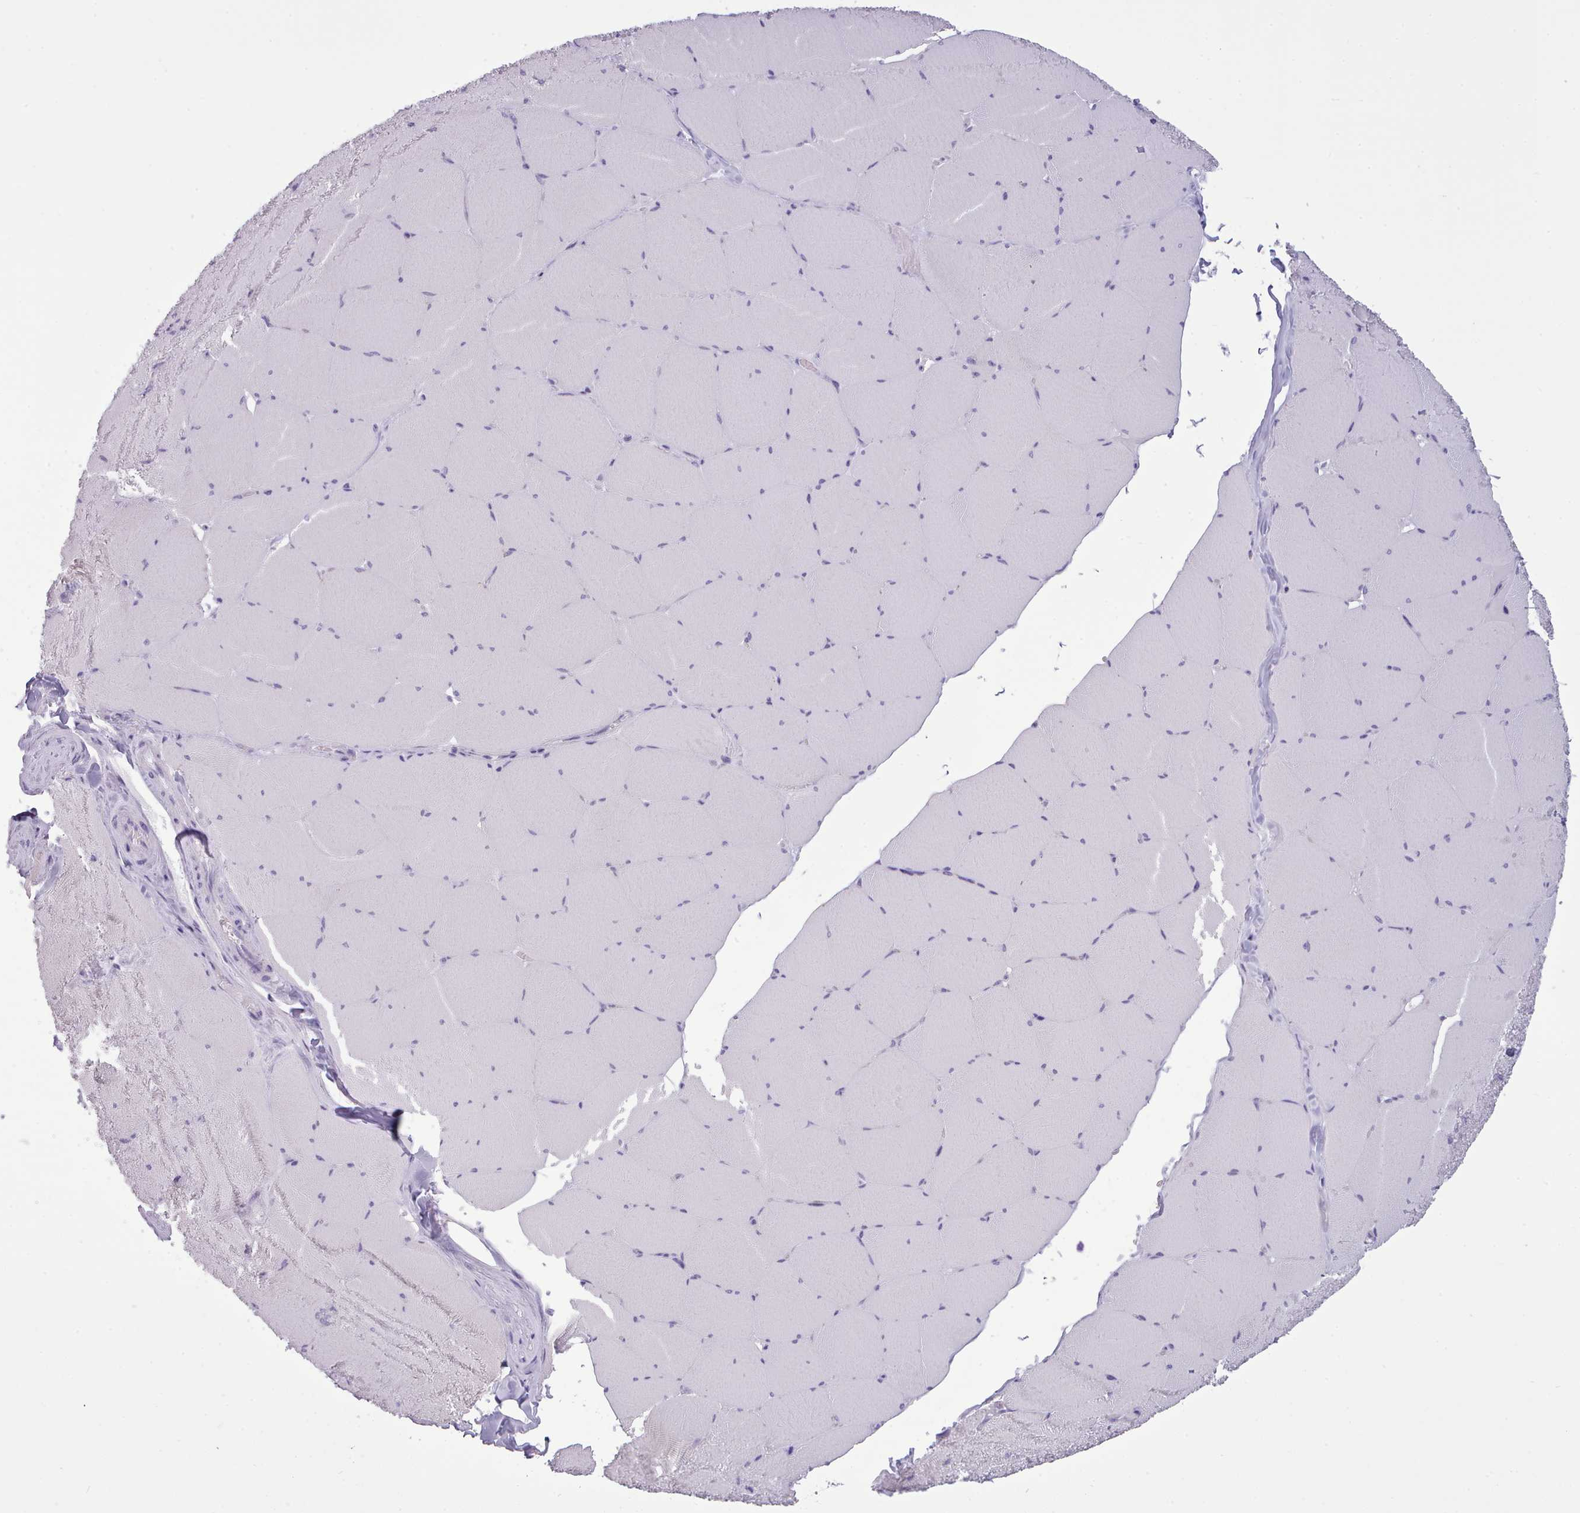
{"staining": {"intensity": "negative", "quantity": "none", "location": "none"}, "tissue": "skeletal muscle", "cell_type": "Myocytes", "image_type": "normal", "snomed": [{"axis": "morphology", "description": "Normal tissue, NOS"}, {"axis": "topography", "description": "Skeletal muscle"}, {"axis": "topography", "description": "Head-Neck"}], "caption": "This is an immunohistochemistry (IHC) micrograph of normal human skeletal muscle. There is no staining in myocytes.", "gene": "FBXO48", "patient": {"sex": "male", "age": 66}}